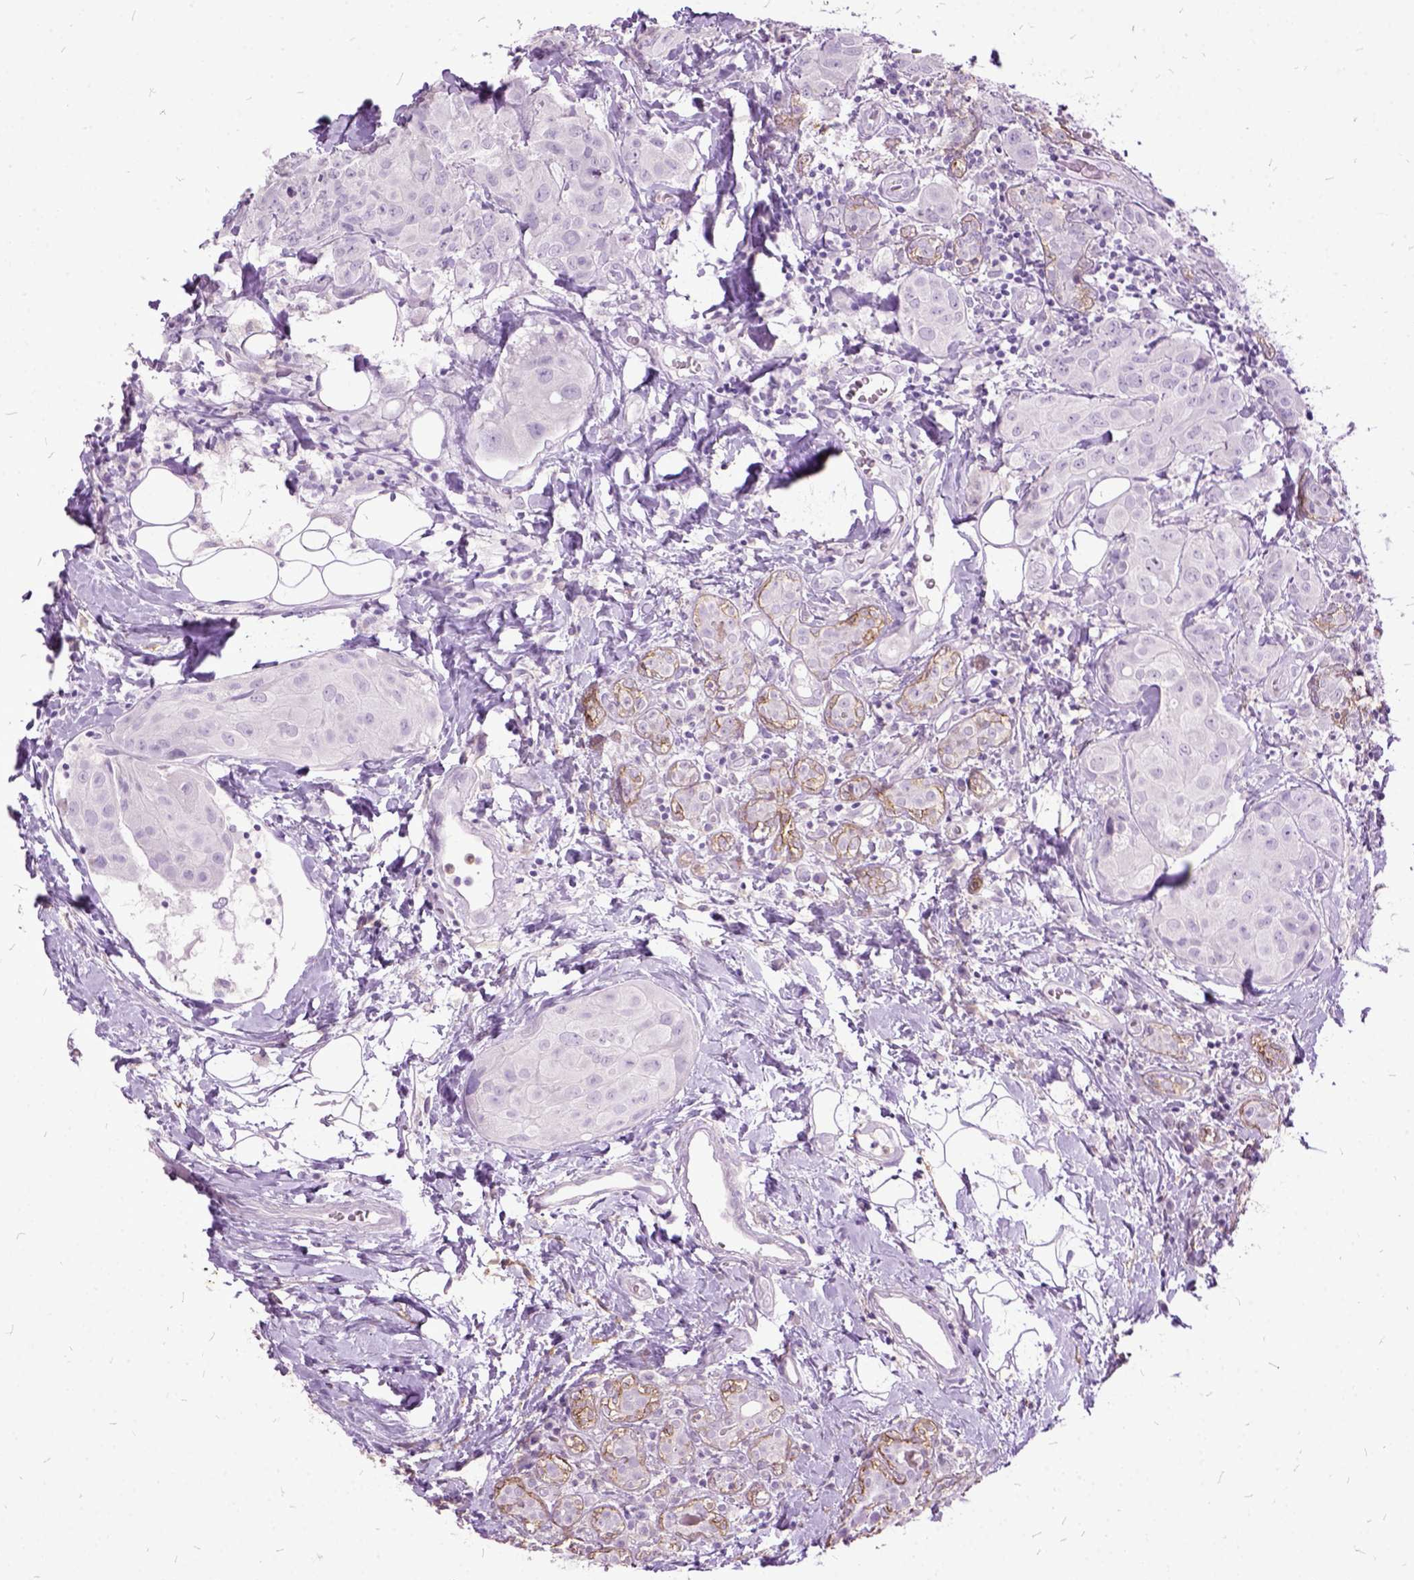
{"staining": {"intensity": "negative", "quantity": "none", "location": "none"}, "tissue": "breast cancer", "cell_type": "Tumor cells", "image_type": "cancer", "snomed": [{"axis": "morphology", "description": "Duct carcinoma"}, {"axis": "topography", "description": "Breast"}], "caption": "There is no significant staining in tumor cells of breast cancer (invasive ductal carcinoma).", "gene": "MME", "patient": {"sex": "female", "age": 43}}